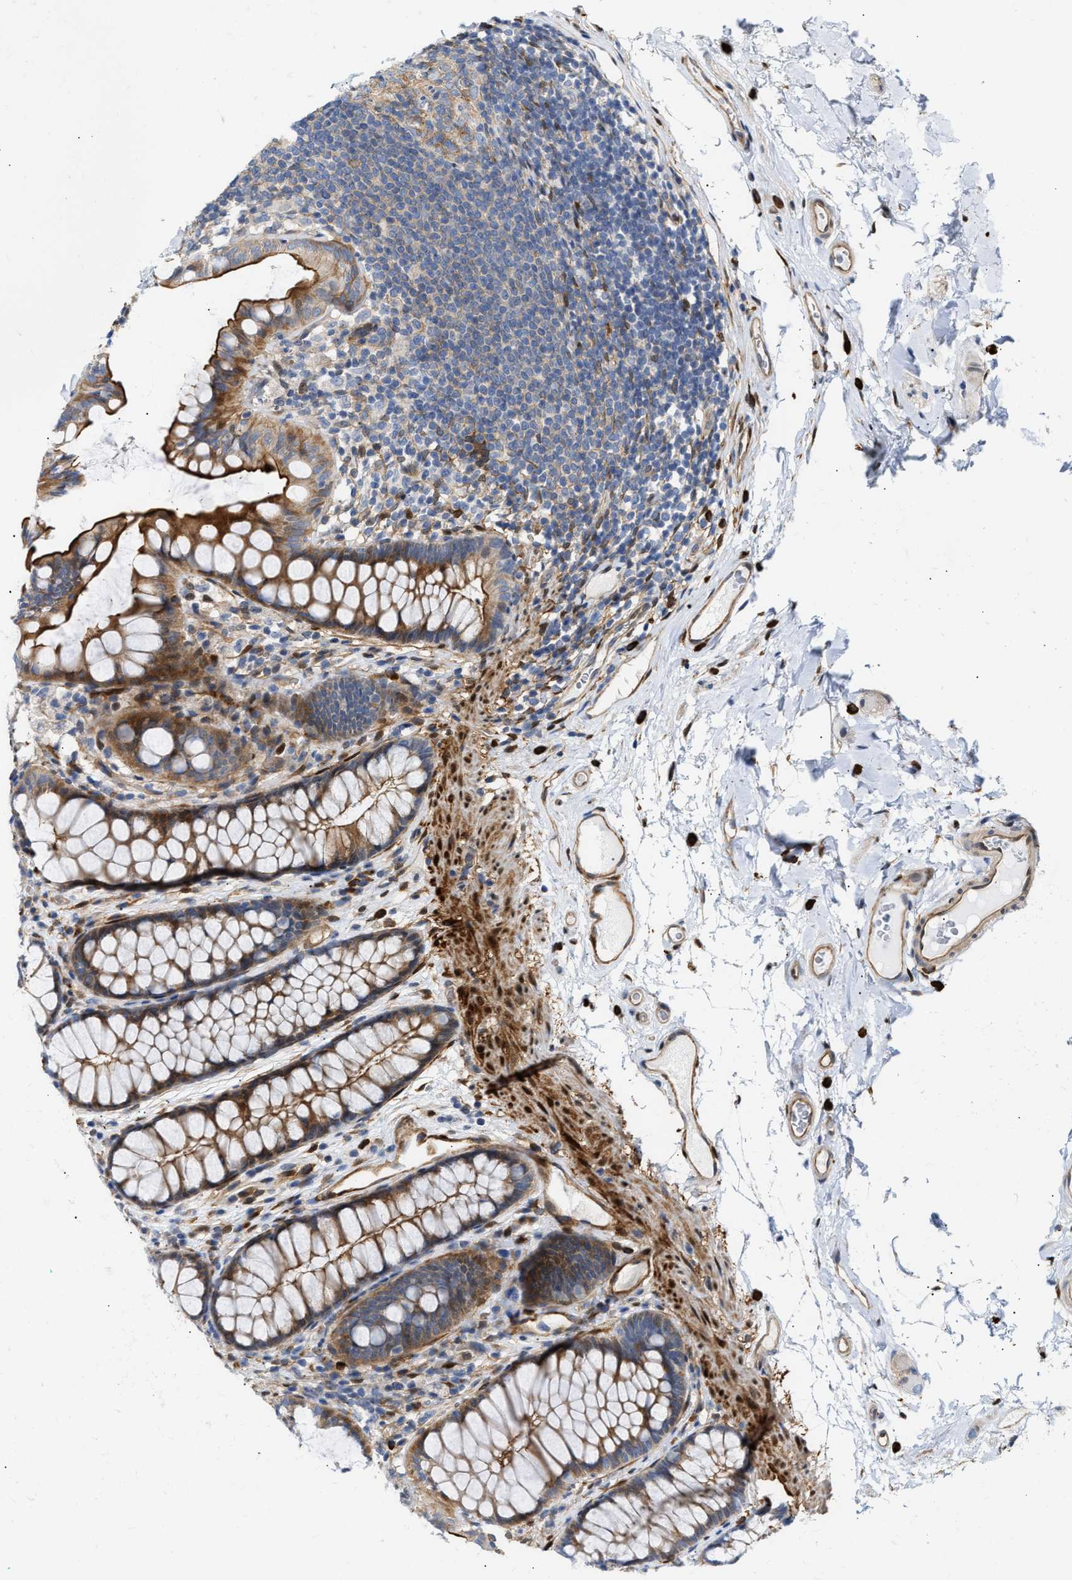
{"staining": {"intensity": "moderate", "quantity": ">75%", "location": "cytoplasmic/membranous"}, "tissue": "colon", "cell_type": "Endothelial cells", "image_type": "normal", "snomed": [{"axis": "morphology", "description": "Normal tissue, NOS"}, {"axis": "topography", "description": "Colon"}], "caption": "Protein staining of normal colon exhibits moderate cytoplasmic/membranous staining in about >75% of endothelial cells.", "gene": "FHL1", "patient": {"sex": "female", "age": 55}}